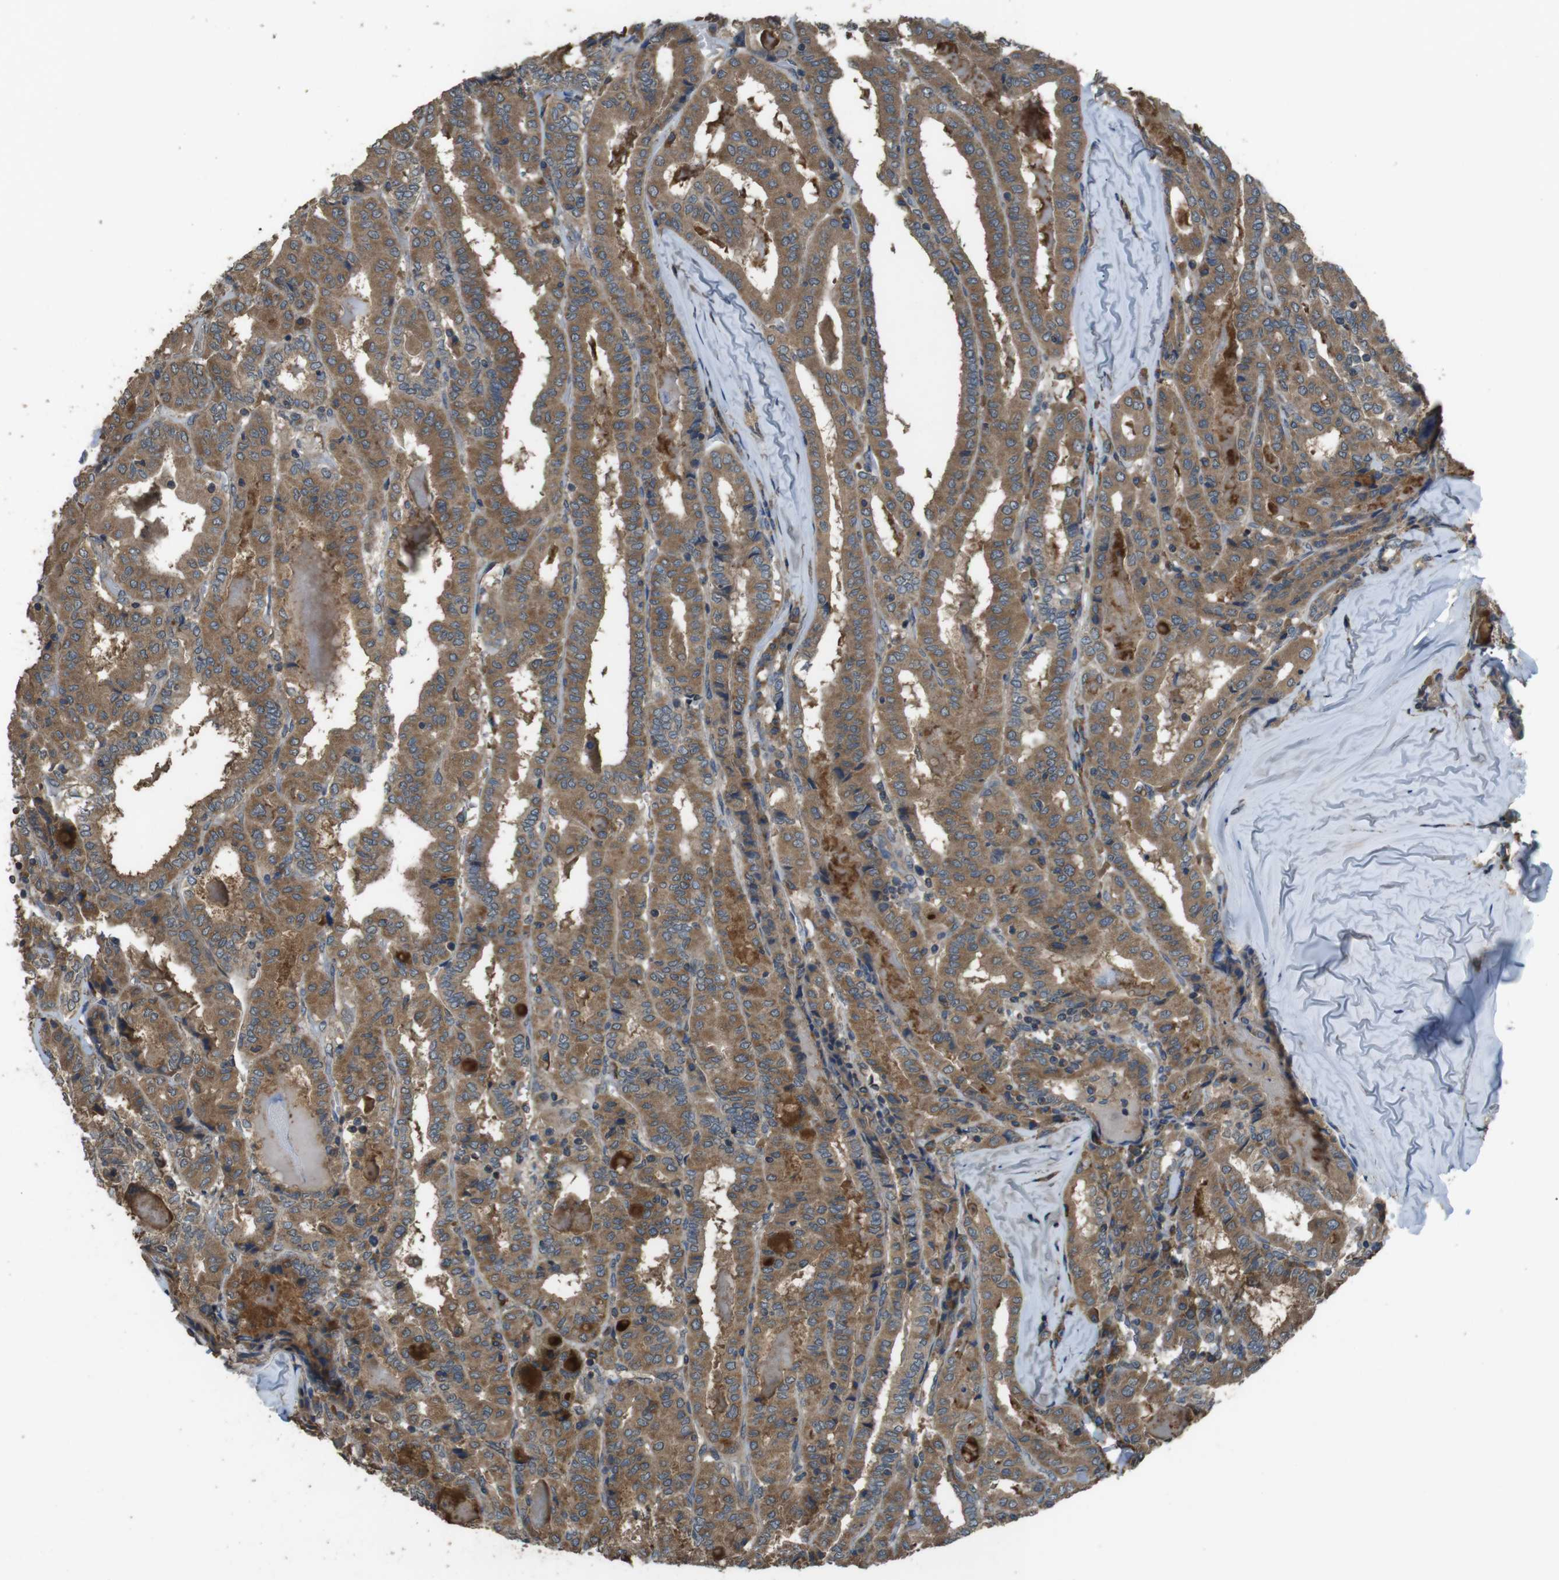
{"staining": {"intensity": "moderate", "quantity": ">75%", "location": "cytoplasmic/membranous"}, "tissue": "thyroid cancer", "cell_type": "Tumor cells", "image_type": "cancer", "snomed": [{"axis": "morphology", "description": "Papillary adenocarcinoma, NOS"}, {"axis": "topography", "description": "Thyroid gland"}], "caption": "Human papillary adenocarcinoma (thyroid) stained with a protein marker reveals moderate staining in tumor cells.", "gene": "FUT2", "patient": {"sex": "female", "age": 42}}